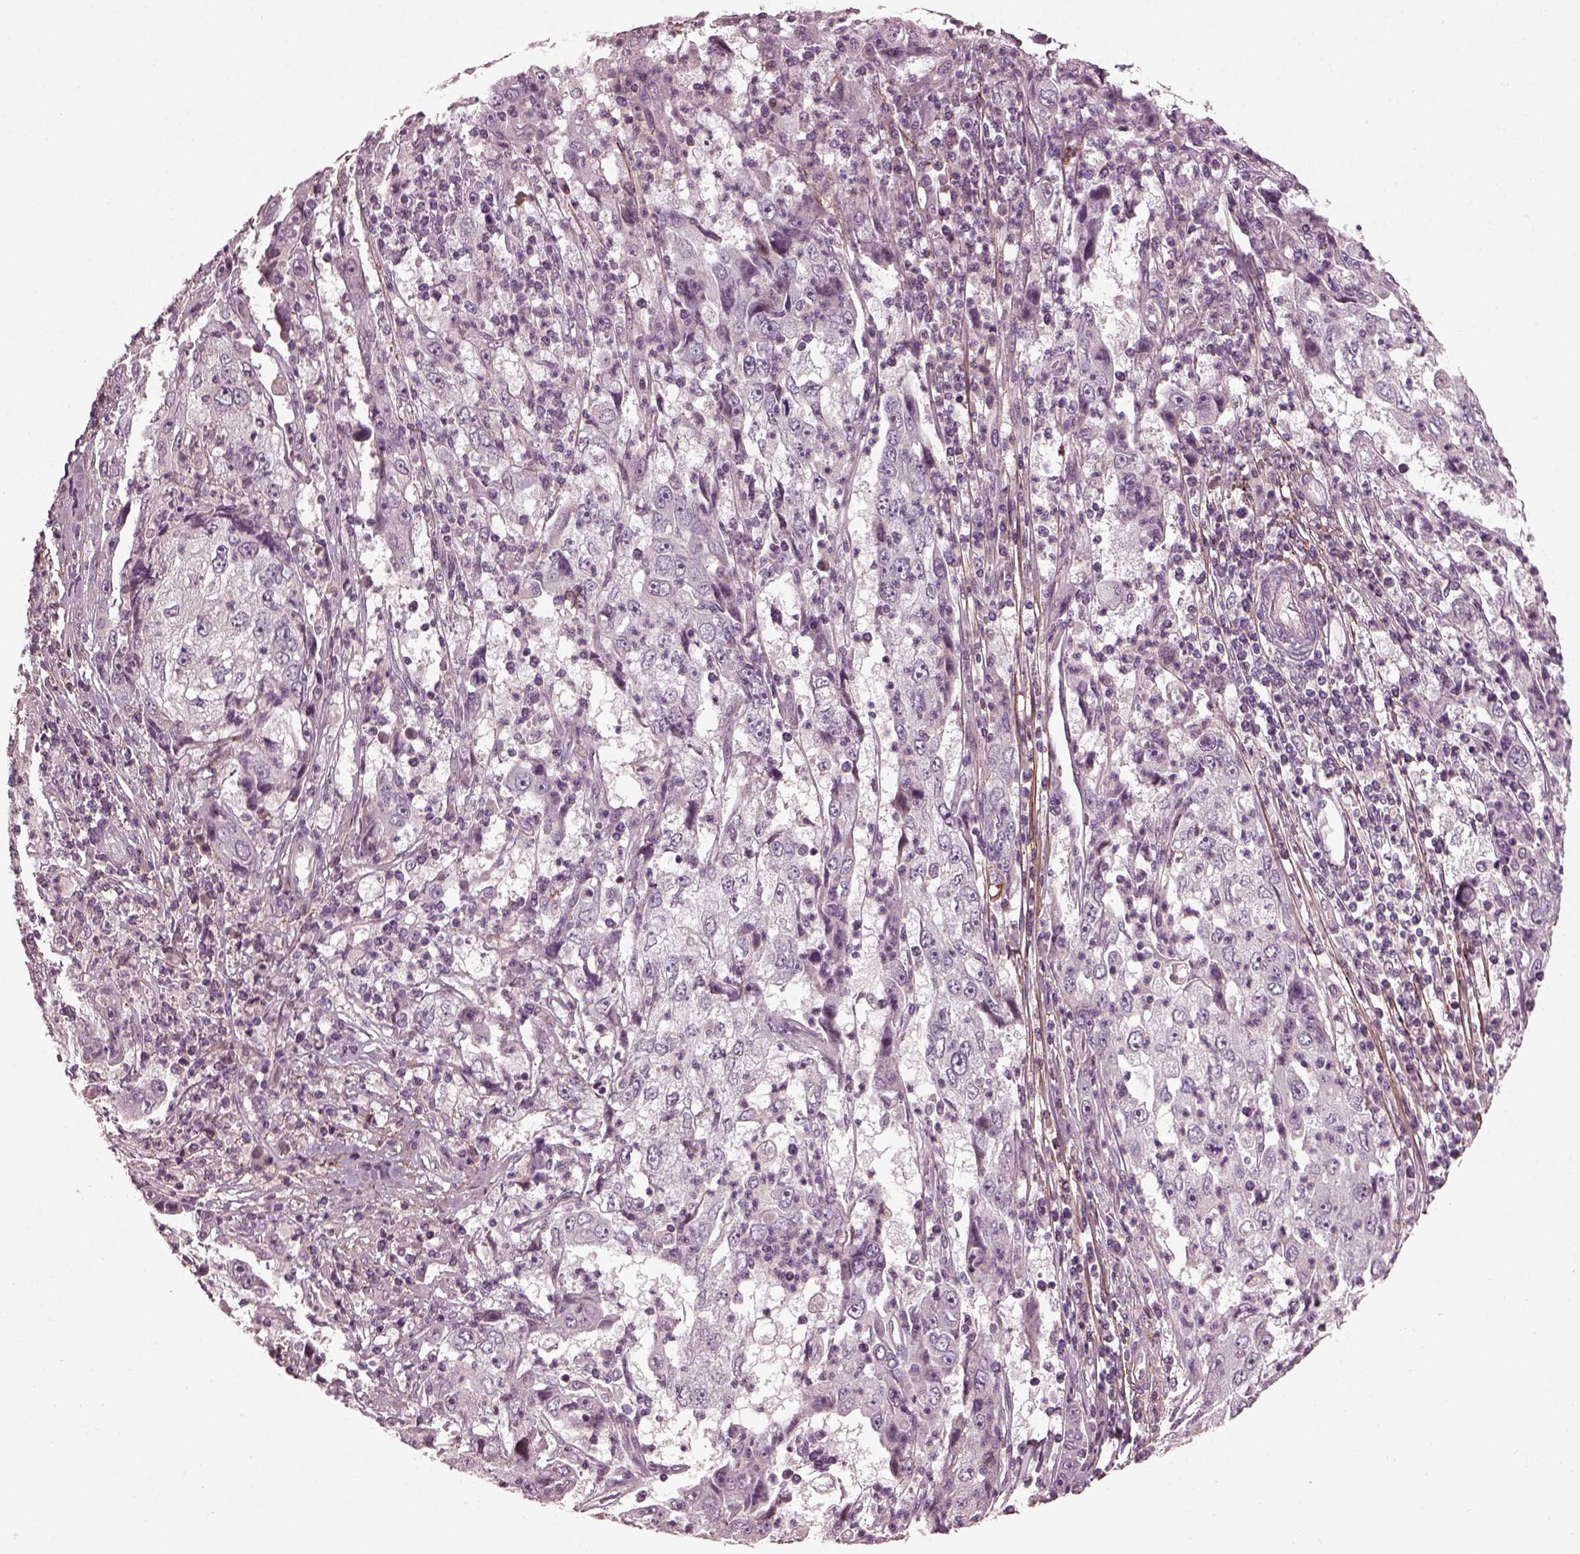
{"staining": {"intensity": "negative", "quantity": "none", "location": "none"}, "tissue": "cervical cancer", "cell_type": "Tumor cells", "image_type": "cancer", "snomed": [{"axis": "morphology", "description": "Squamous cell carcinoma, NOS"}, {"axis": "topography", "description": "Cervix"}], "caption": "Immunohistochemistry photomicrograph of cervical cancer (squamous cell carcinoma) stained for a protein (brown), which demonstrates no positivity in tumor cells. The staining was performed using DAB (3,3'-diaminobenzidine) to visualize the protein expression in brown, while the nuclei were stained in blue with hematoxylin (Magnification: 20x).", "gene": "EFEMP1", "patient": {"sex": "female", "age": 36}}